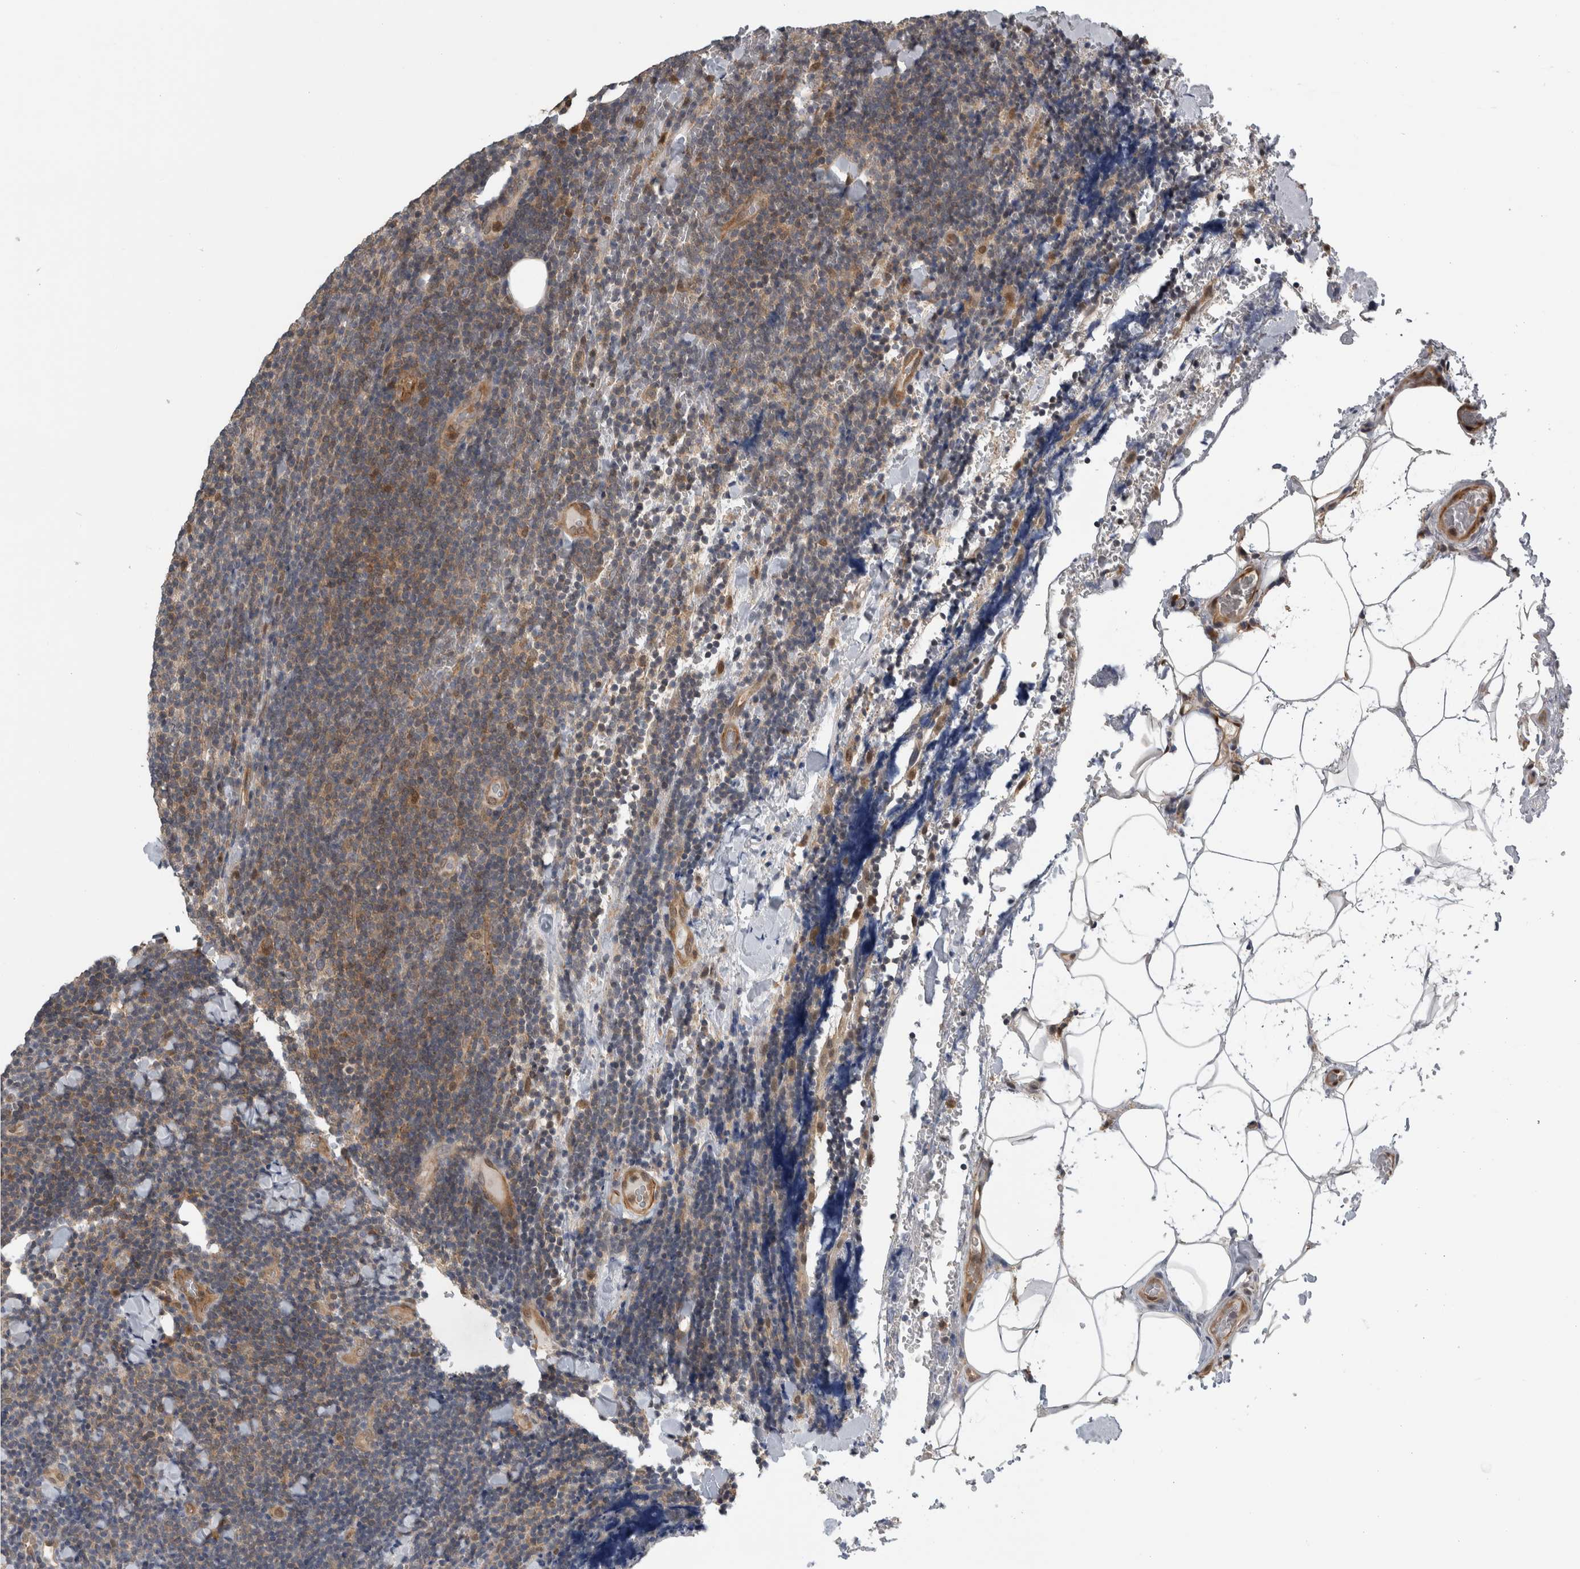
{"staining": {"intensity": "negative", "quantity": "none", "location": "none"}, "tissue": "lymphoma", "cell_type": "Tumor cells", "image_type": "cancer", "snomed": [{"axis": "morphology", "description": "Malignant lymphoma, non-Hodgkin's type, Low grade"}, {"axis": "topography", "description": "Lymph node"}], "caption": "Tumor cells show no significant staining in lymphoma.", "gene": "NAPRT", "patient": {"sex": "male", "age": 66}}